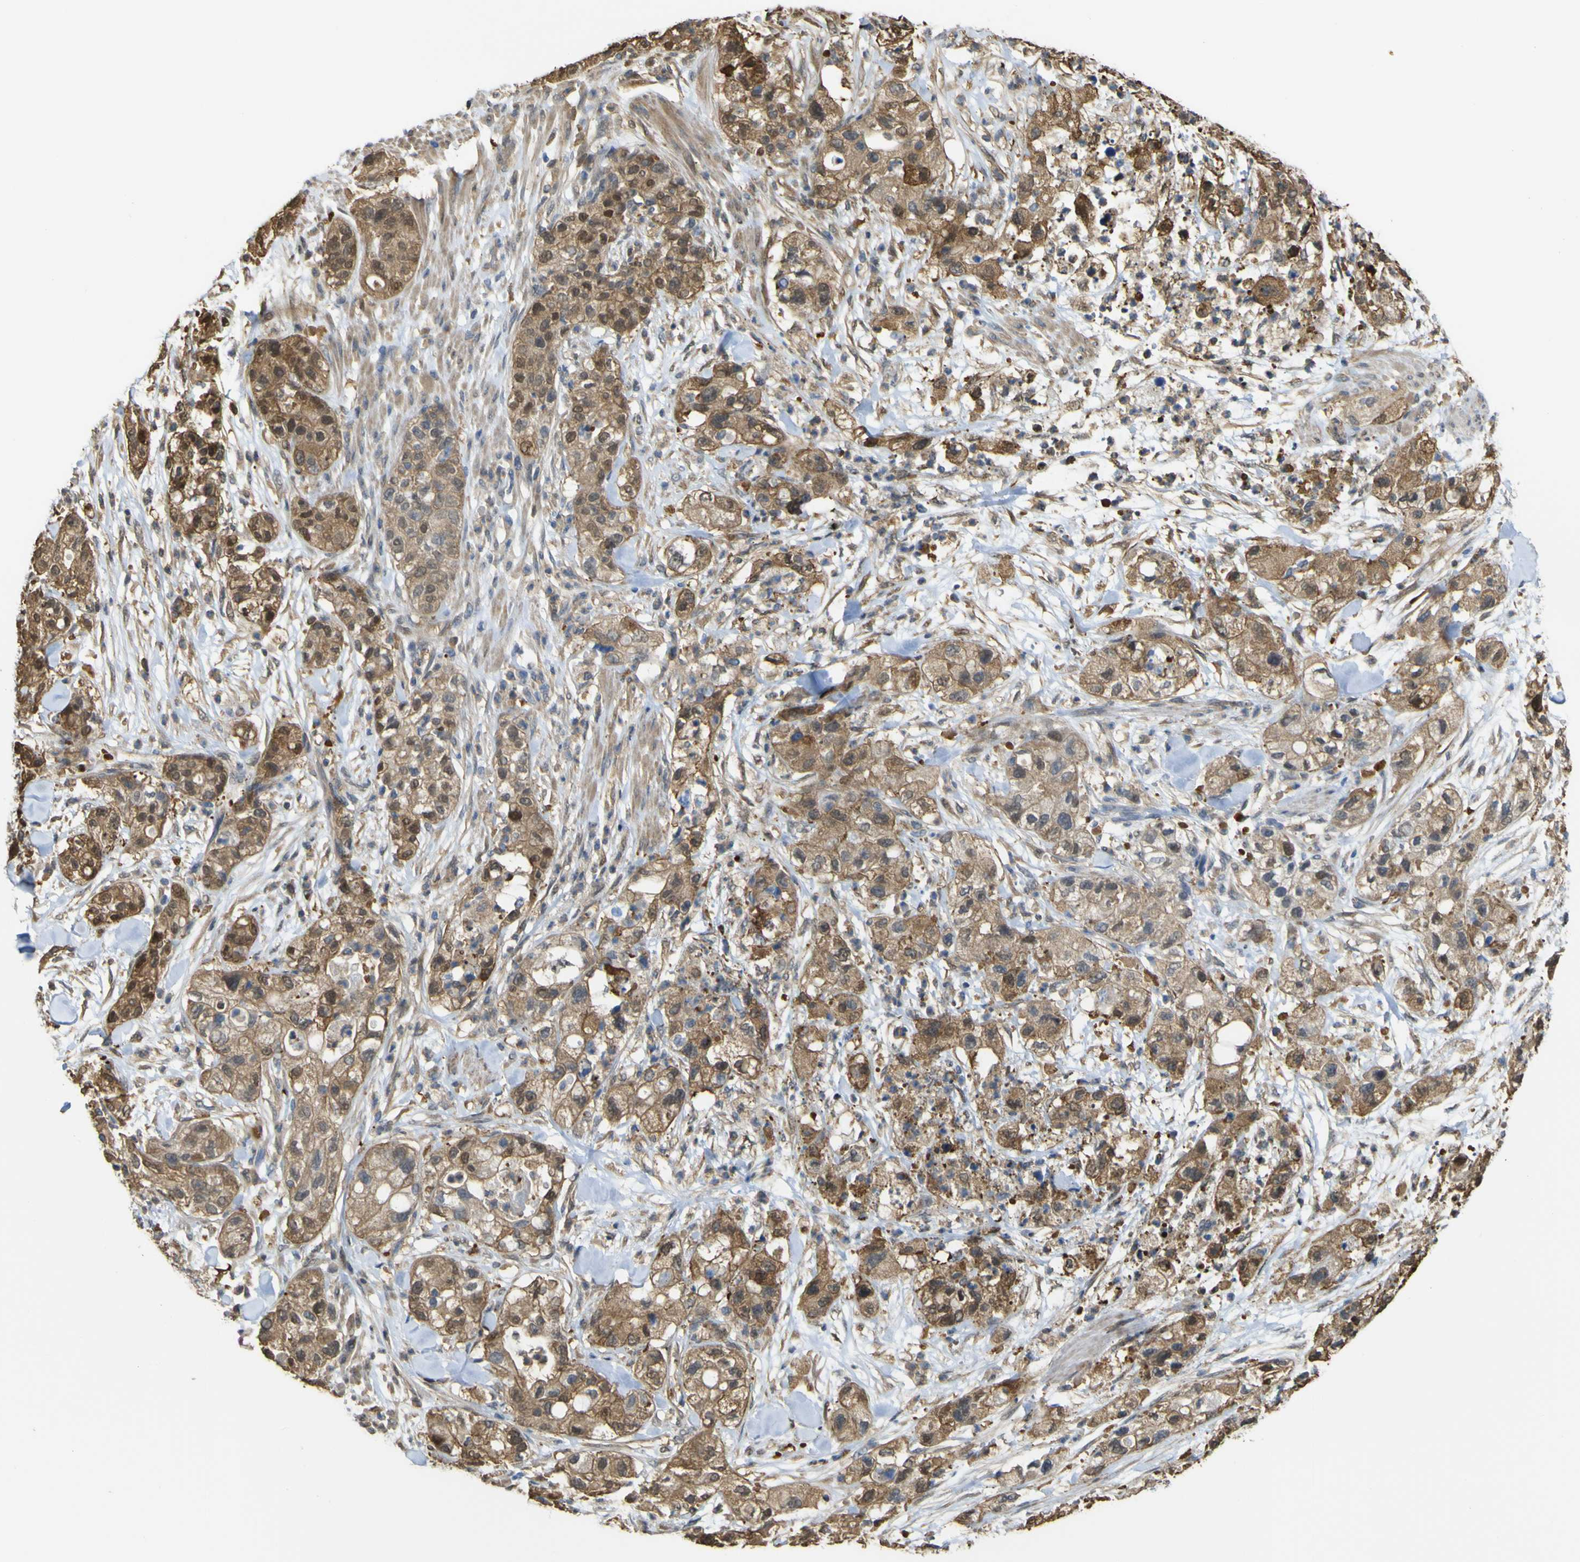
{"staining": {"intensity": "moderate", "quantity": ">75%", "location": "cytoplasmic/membranous"}, "tissue": "pancreatic cancer", "cell_type": "Tumor cells", "image_type": "cancer", "snomed": [{"axis": "morphology", "description": "Adenocarcinoma, NOS"}, {"axis": "topography", "description": "Pancreas"}], "caption": "Human adenocarcinoma (pancreatic) stained for a protein (brown) displays moderate cytoplasmic/membranous positive expression in approximately >75% of tumor cells.", "gene": "ABHD3", "patient": {"sex": "female", "age": 78}}